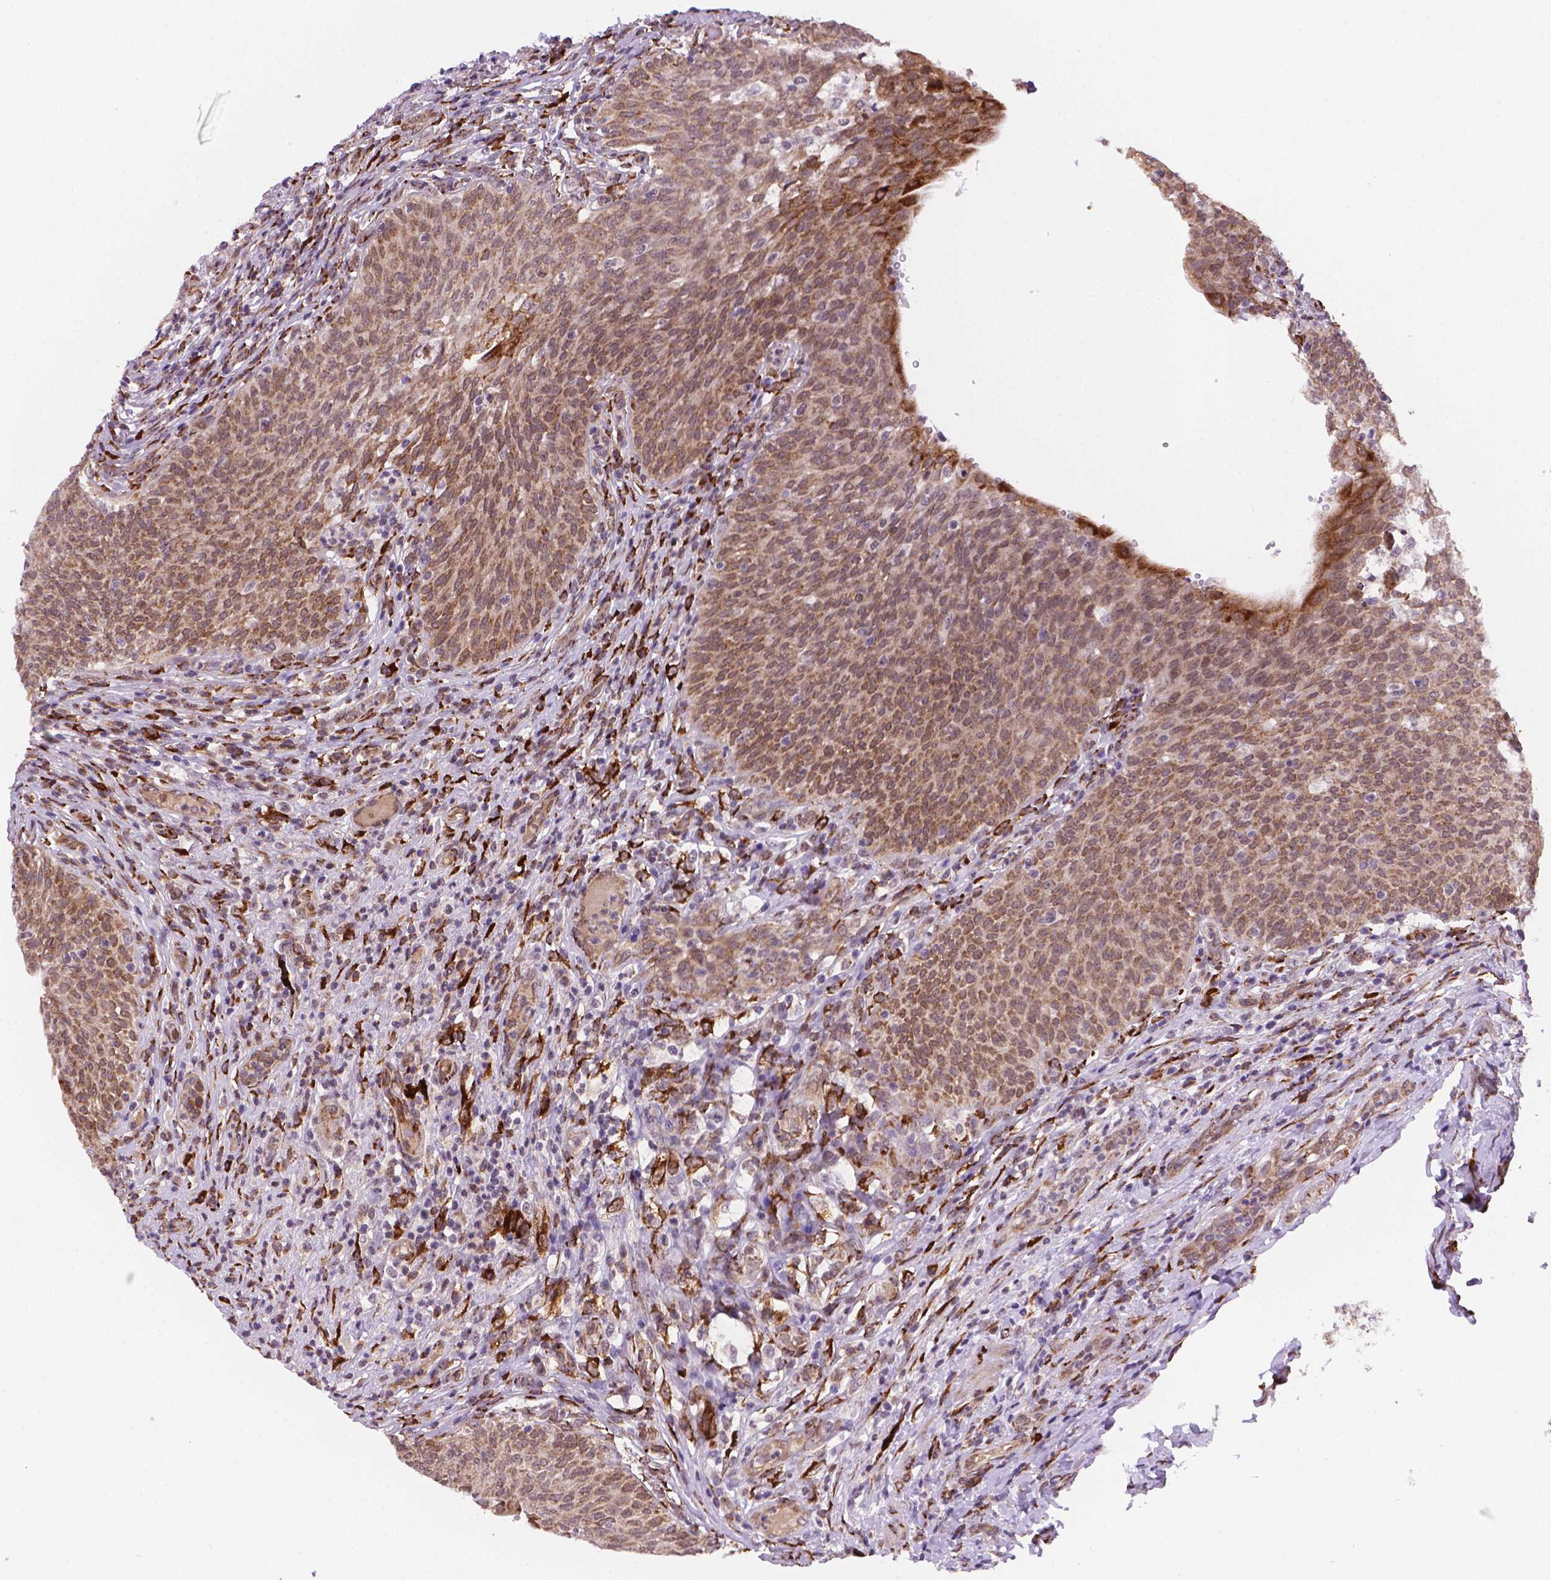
{"staining": {"intensity": "strong", "quantity": "25%-75%", "location": "cytoplasmic/membranous"}, "tissue": "urinary bladder", "cell_type": "Urothelial cells", "image_type": "normal", "snomed": [{"axis": "morphology", "description": "Normal tissue, NOS"}, {"axis": "topography", "description": "Urinary bladder"}, {"axis": "topography", "description": "Peripheral nerve tissue"}], "caption": "Immunohistochemistry image of unremarkable urinary bladder: urinary bladder stained using IHC shows high levels of strong protein expression localized specifically in the cytoplasmic/membranous of urothelial cells, appearing as a cytoplasmic/membranous brown color.", "gene": "FNIP1", "patient": {"sex": "male", "age": 66}}